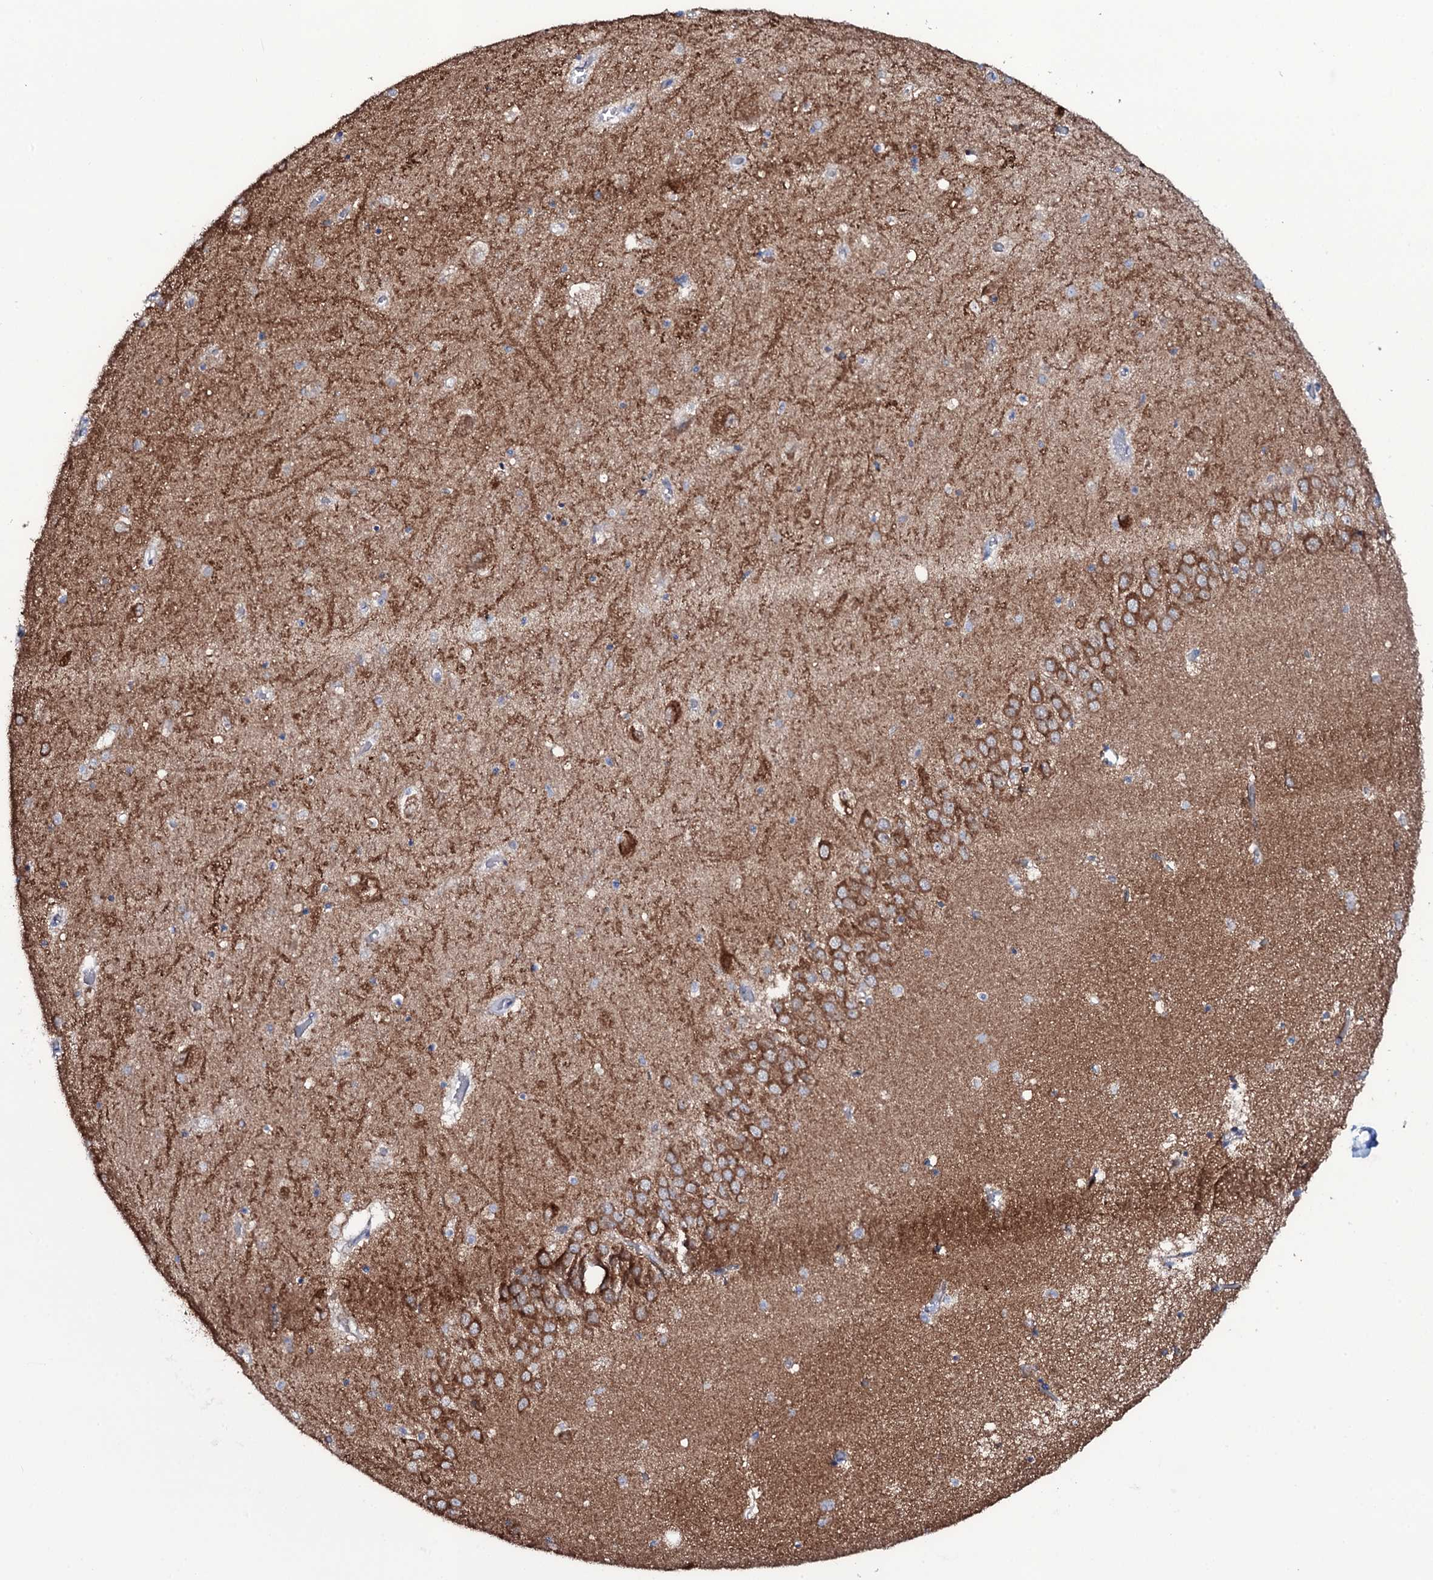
{"staining": {"intensity": "moderate", "quantity": "25%-75%", "location": "cytoplasmic/membranous"}, "tissue": "hippocampus", "cell_type": "Glial cells", "image_type": "normal", "snomed": [{"axis": "morphology", "description": "Normal tissue, NOS"}, {"axis": "topography", "description": "Hippocampus"}], "caption": "Glial cells display moderate cytoplasmic/membranous positivity in about 25%-75% of cells in unremarkable hippocampus.", "gene": "MRPS35", "patient": {"sex": "male", "age": 70}}